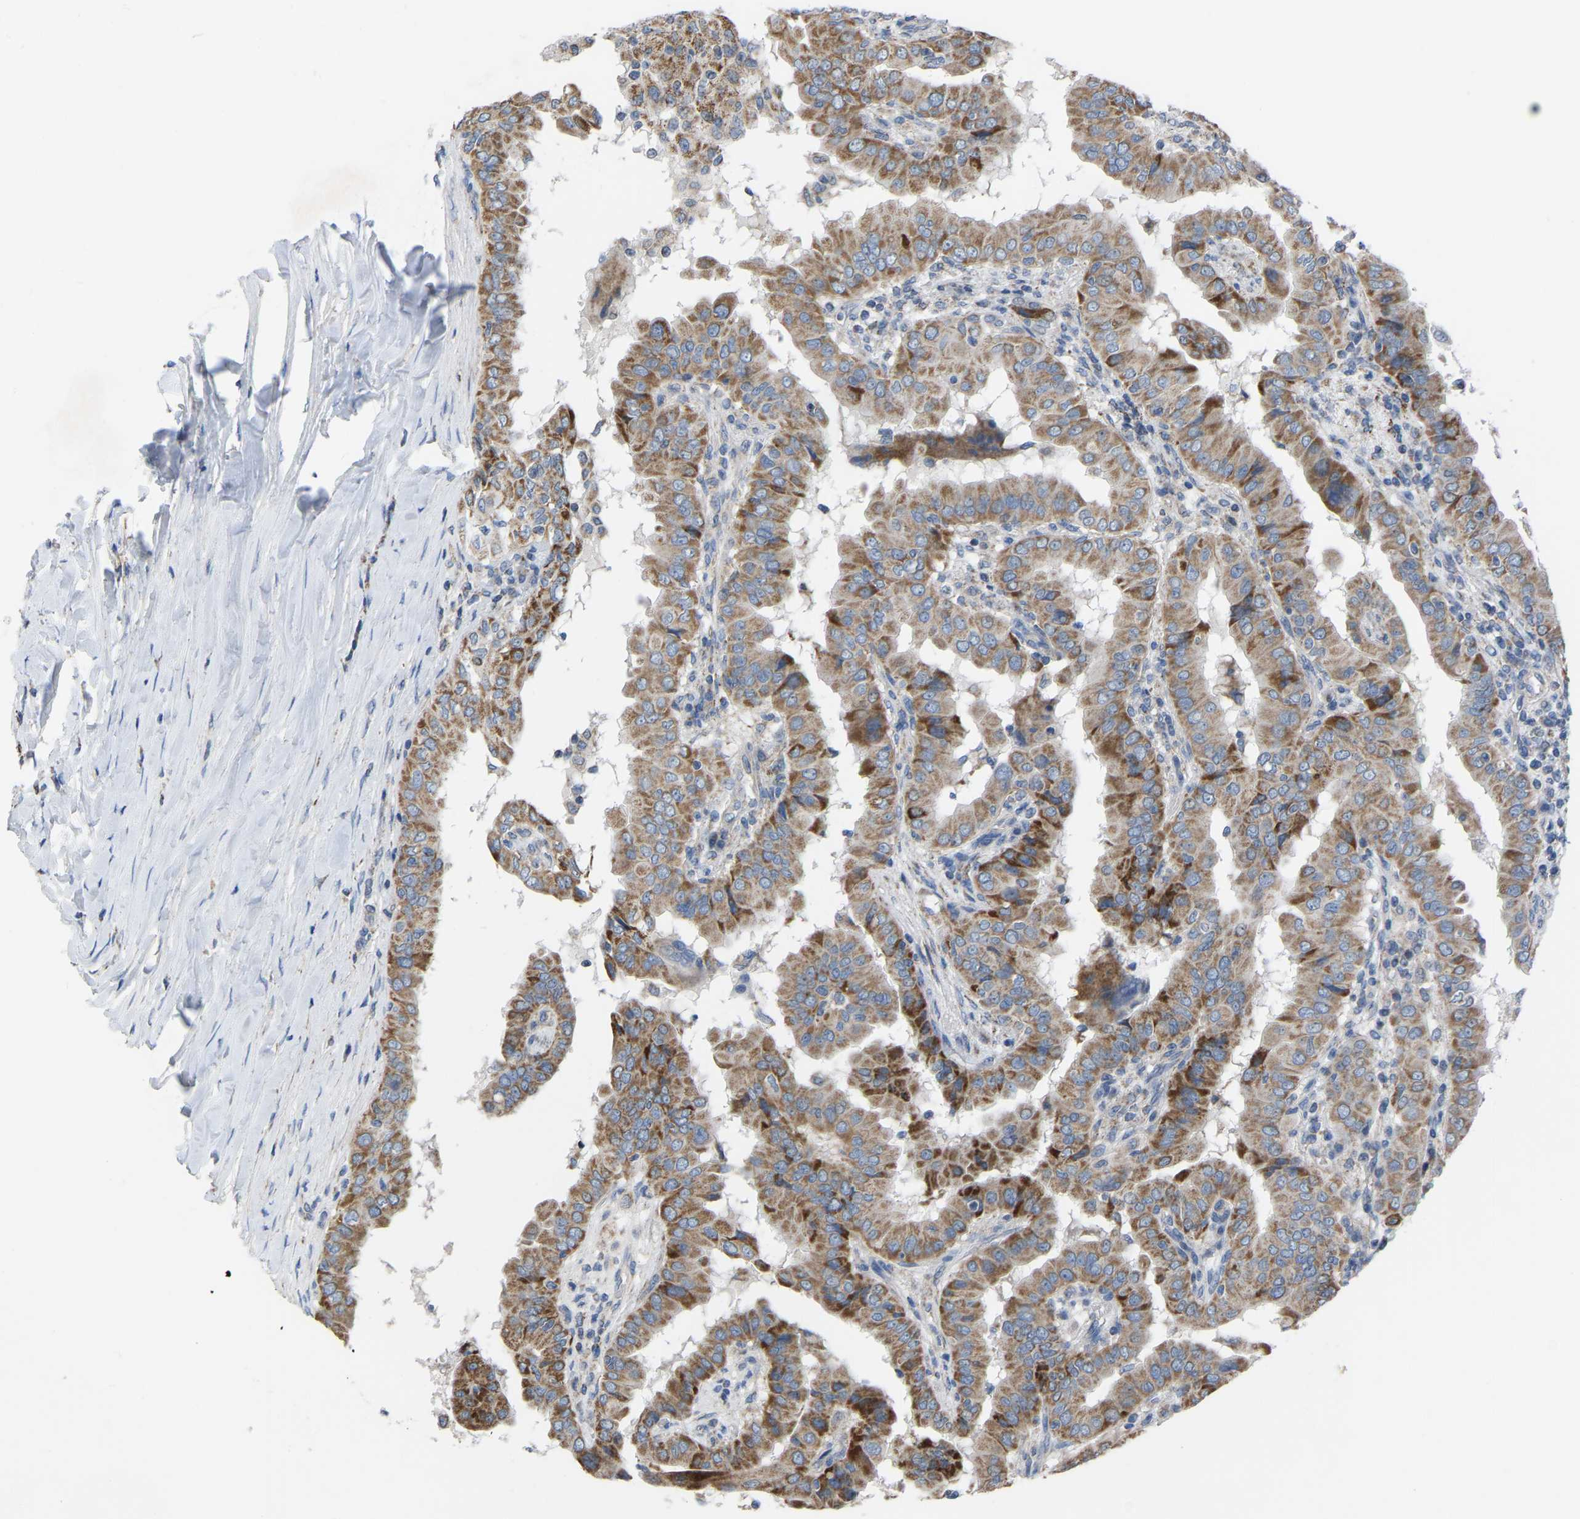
{"staining": {"intensity": "moderate", "quantity": ">75%", "location": "cytoplasmic/membranous"}, "tissue": "thyroid cancer", "cell_type": "Tumor cells", "image_type": "cancer", "snomed": [{"axis": "morphology", "description": "Papillary adenocarcinoma, NOS"}, {"axis": "topography", "description": "Thyroid gland"}], "caption": "About >75% of tumor cells in thyroid cancer (papillary adenocarcinoma) reveal moderate cytoplasmic/membranous protein staining as visualized by brown immunohistochemical staining.", "gene": "BCL10", "patient": {"sex": "male", "age": 33}}